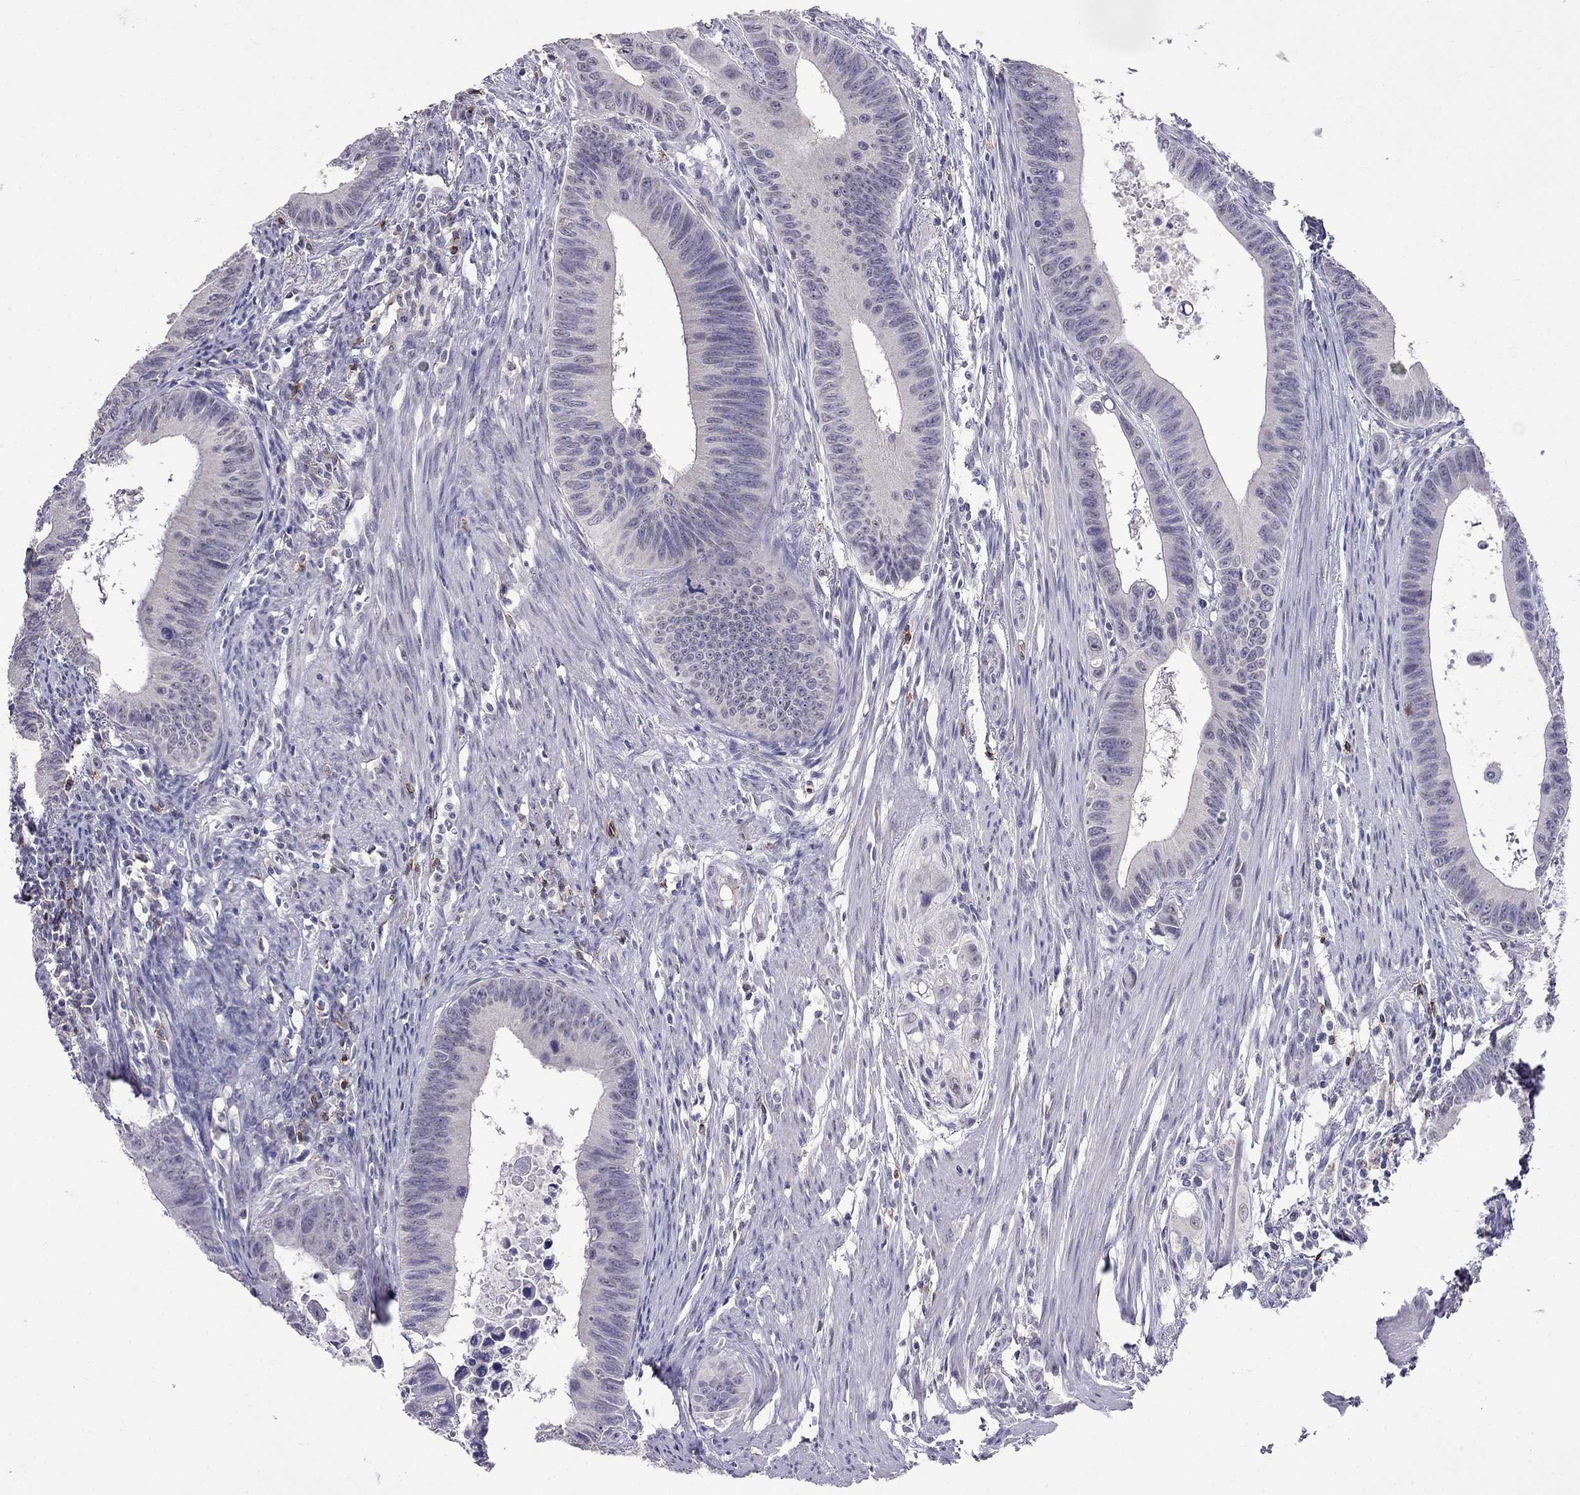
{"staining": {"intensity": "negative", "quantity": "none", "location": "none"}, "tissue": "colorectal cancer", "cell_type": "Tumor cells", "image_type": "cancer", "snomed": [{"axis": "morphology", "description": "Adenocarcinoma, NOS"}, {"axis": "topography", "description": "Colon"}], "caption": "Immunohistochemistry (IHC) of colorectal cancer (adenocarcinoma) displays no positivity in tumor cells.", "gene": "CD8B", "patient": {"sex": "female", "age": 87}}